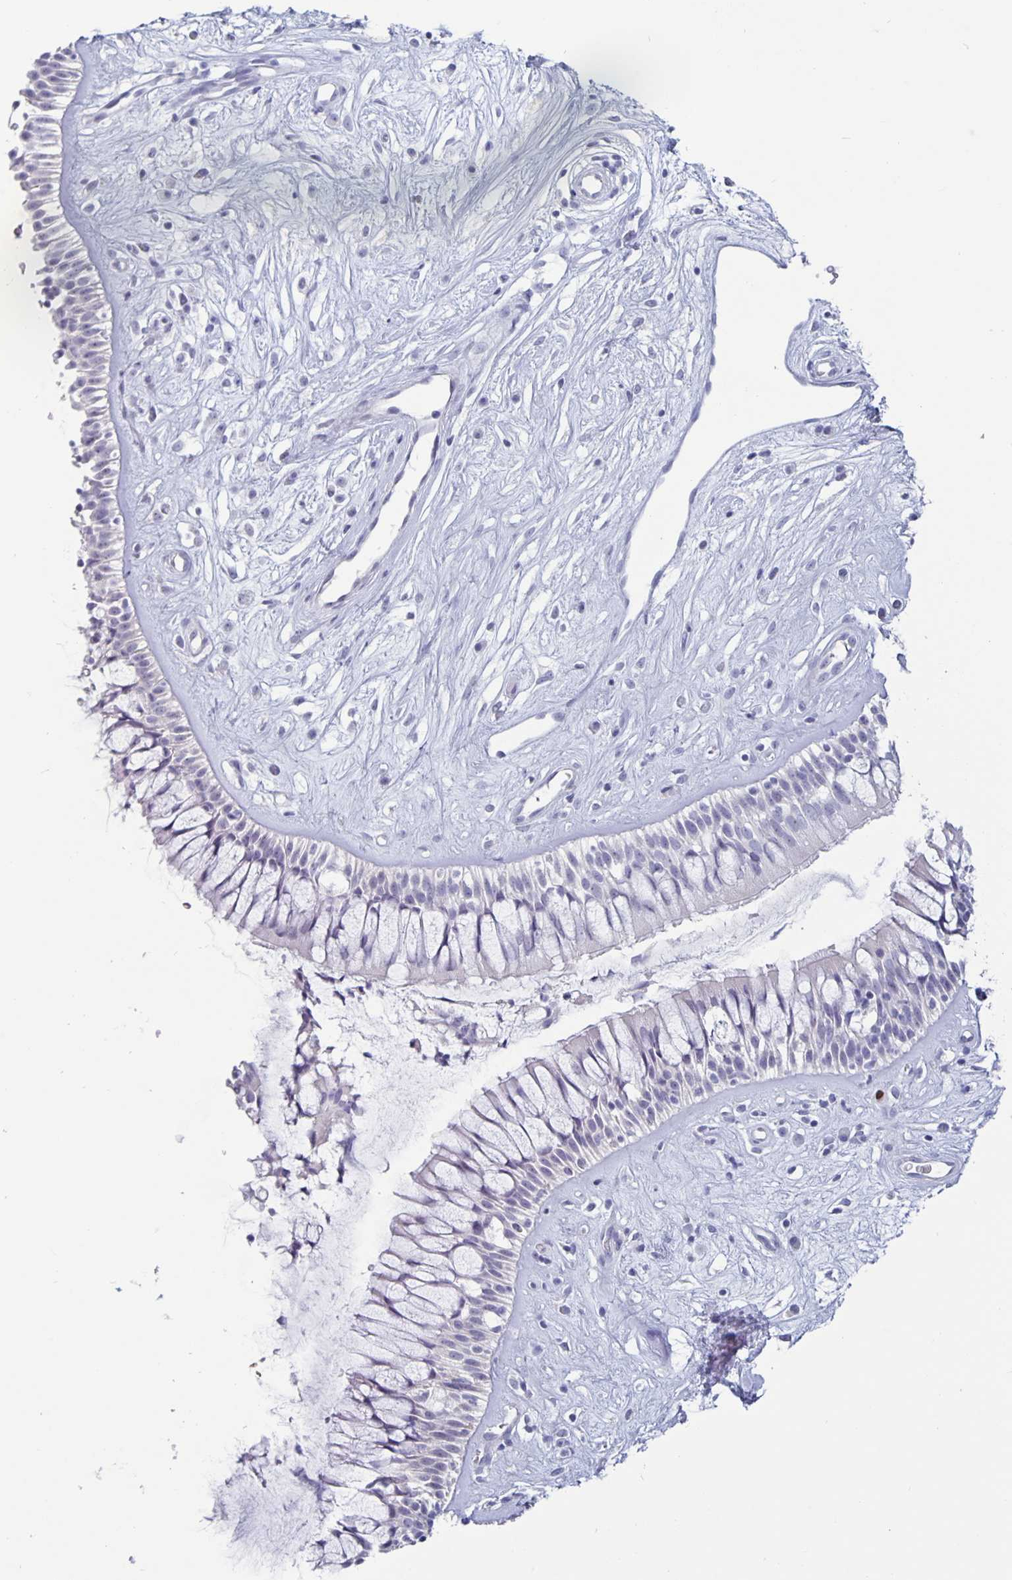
{"staining": {"intensity": "negative", "quantity": "none", "location": "none"}, "tissue": "nasopharynx", "cell_type": "Respiratory epithelial cells", "image_type": "normal", "snomed": [{"axis": "morphology", "description": "Normal tissue, NOS"}, {"axis": "topography", "description": "Nasopharynx"}], "caption": "A photomicrograph of nasopharynx stained for a protein displays no brown staining in respiratory epithelial cells.", "gene": "PLCB3", "patient": {"sex": "male", "age": 32}}